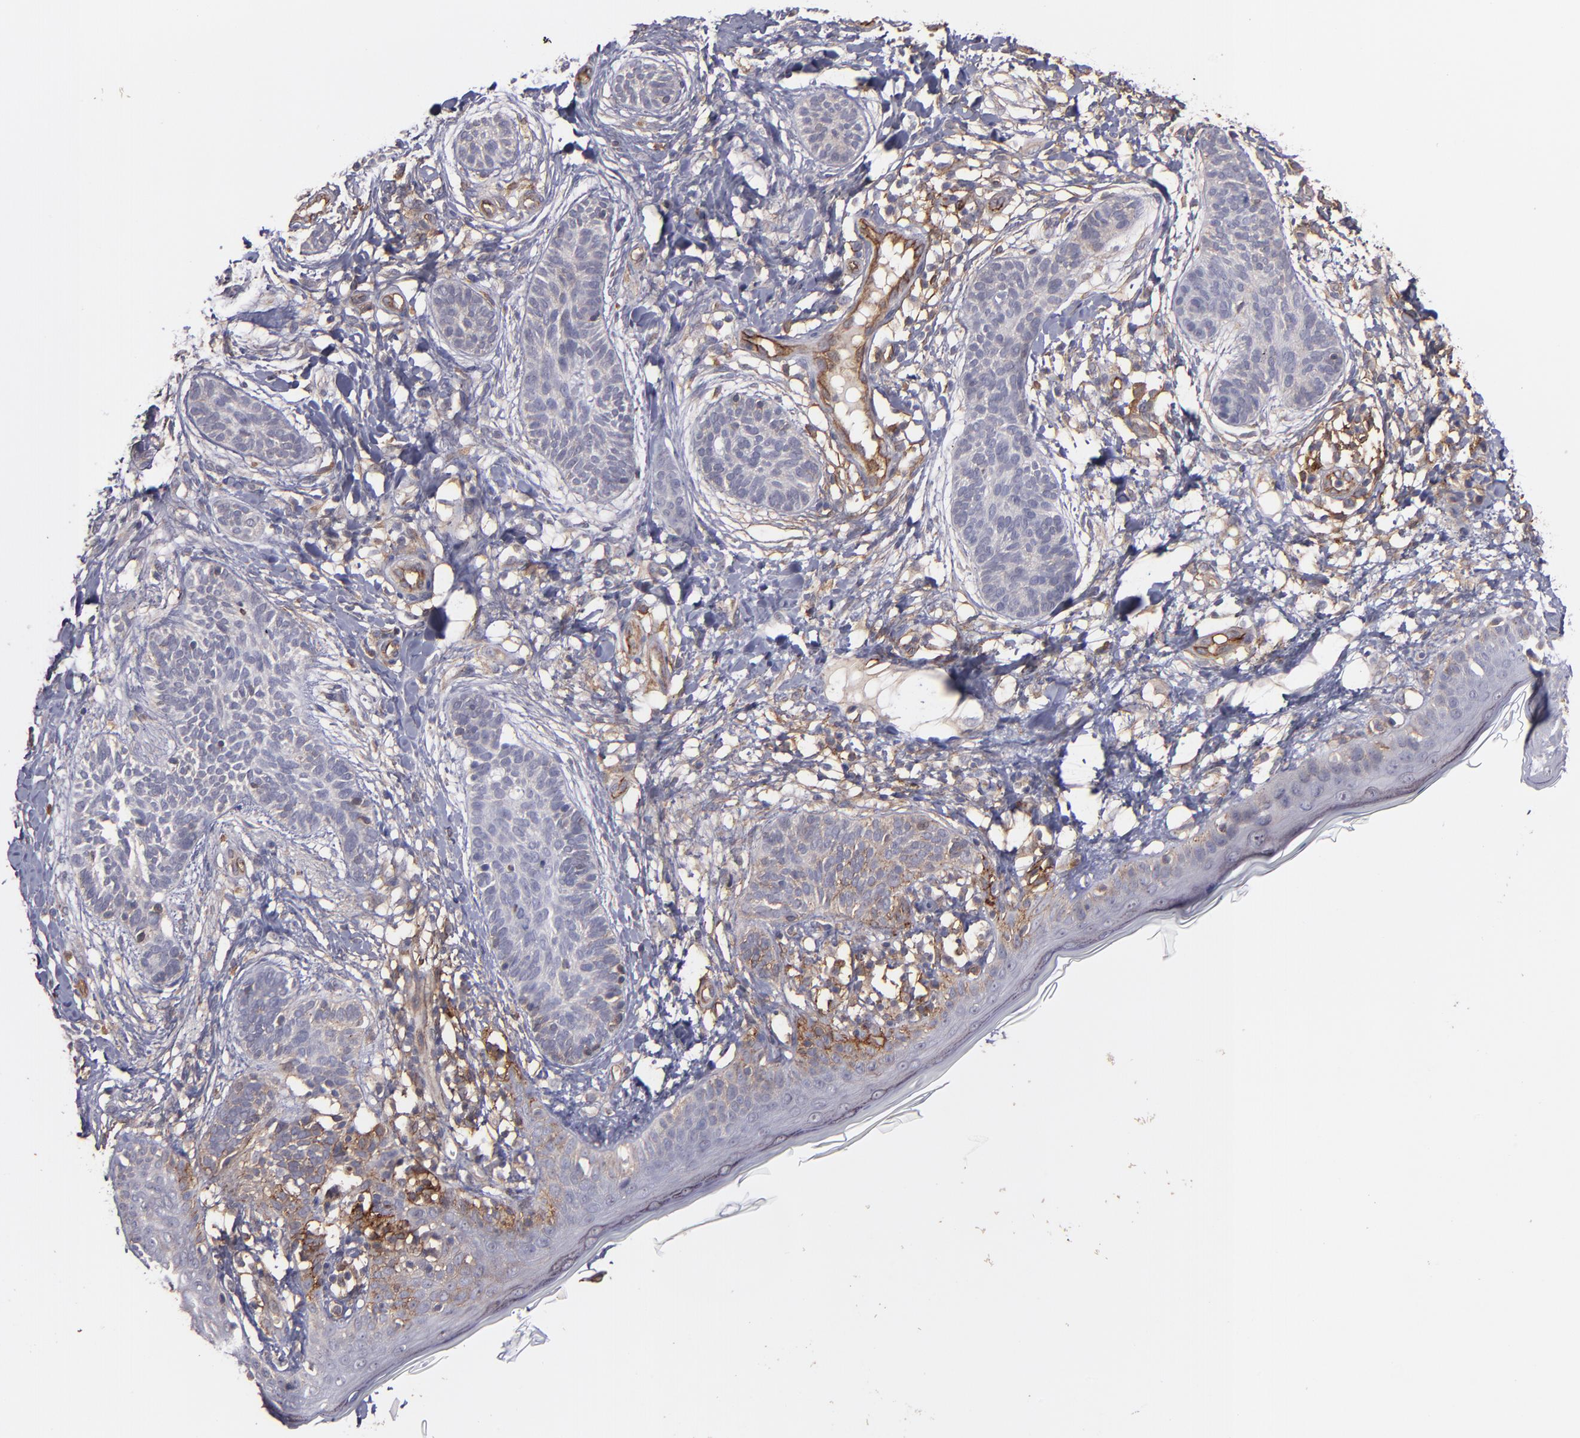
{"staining": {"intensity": "negative", "quantity": "none", "location": "none"}, "tissue": "skin cancer", "cell_type": "Tumor cells", "image_type": "cancer", "snomed": [{"axis": "morphology", "description": "Normal tissue, NOS"}, {"axis": "morphology", "description": "Basal cell carcinoma"}, {"axis": "topography", "description": "Skin"}], "caption": "A high-resolution micrograph shows immunohistochemistry staining of skin cancer (basal cell carcinoma), which shows no significant positivity in tumor cells. Nuclei are stained in blue.", "gene": "ICAM1", "patient": {"sex": "male", "age": 63}}